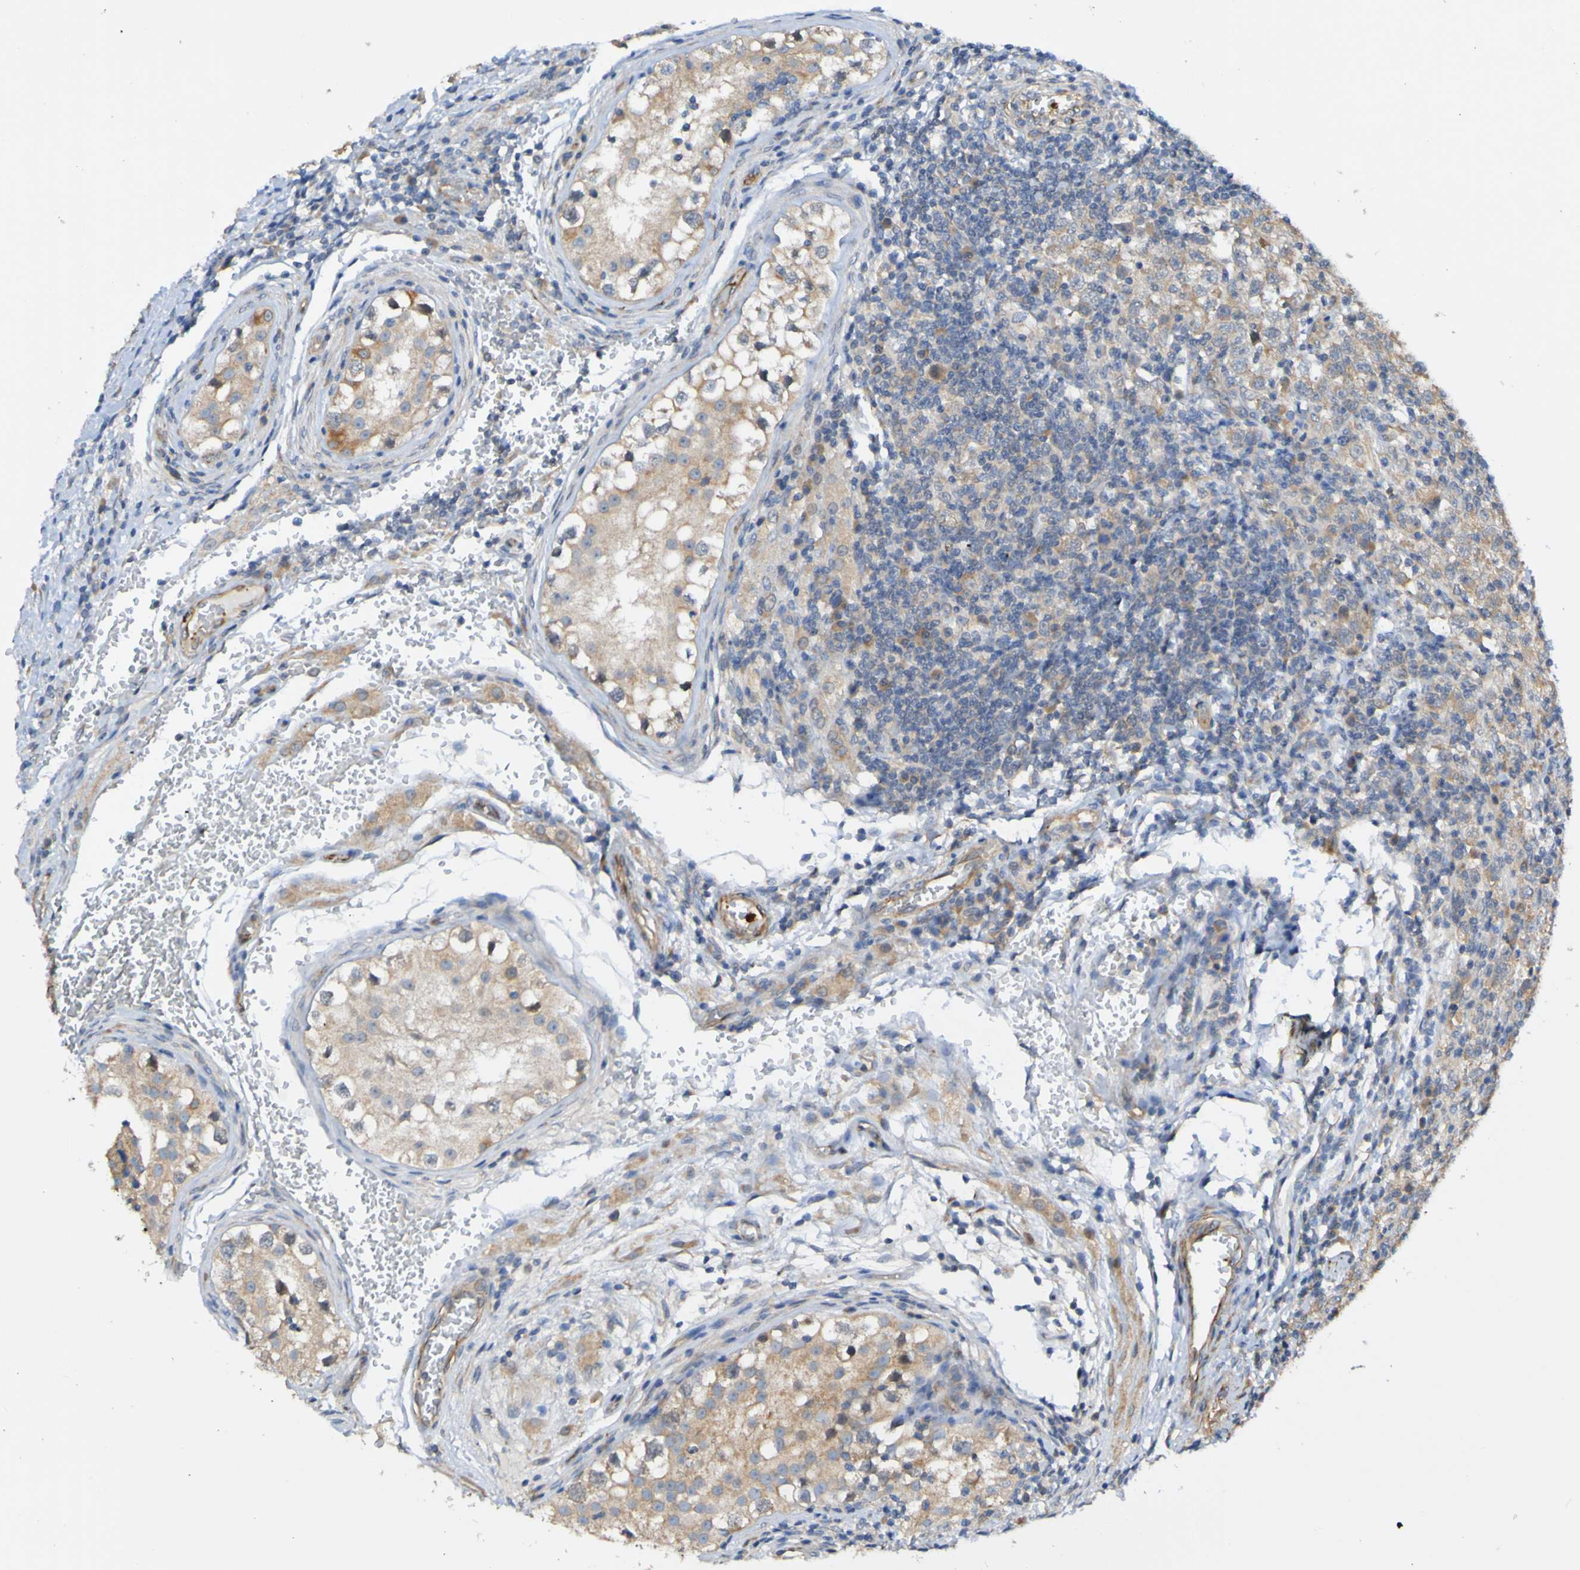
{"staining": {"intensity": "weak", "quantity": ">75%", "location": "cytoplasmic/membranous"}, "tissue": "testis cancer", "cell_type": "Tumor cells", "image_type": "cancer", "snomed": [{"axis": "morphology", "description": "Carcinoma, Embryonal, NOS"}, {"axis": "topography", "description": "Testis"}], "caption": "Testis embryonal carcinoma stained for a protein exhibits weak cytoplasmic/membranous positivity in tumor cells.", "gene": "ST8SIA6", "patient": {"sex": "male", "age": 21}}